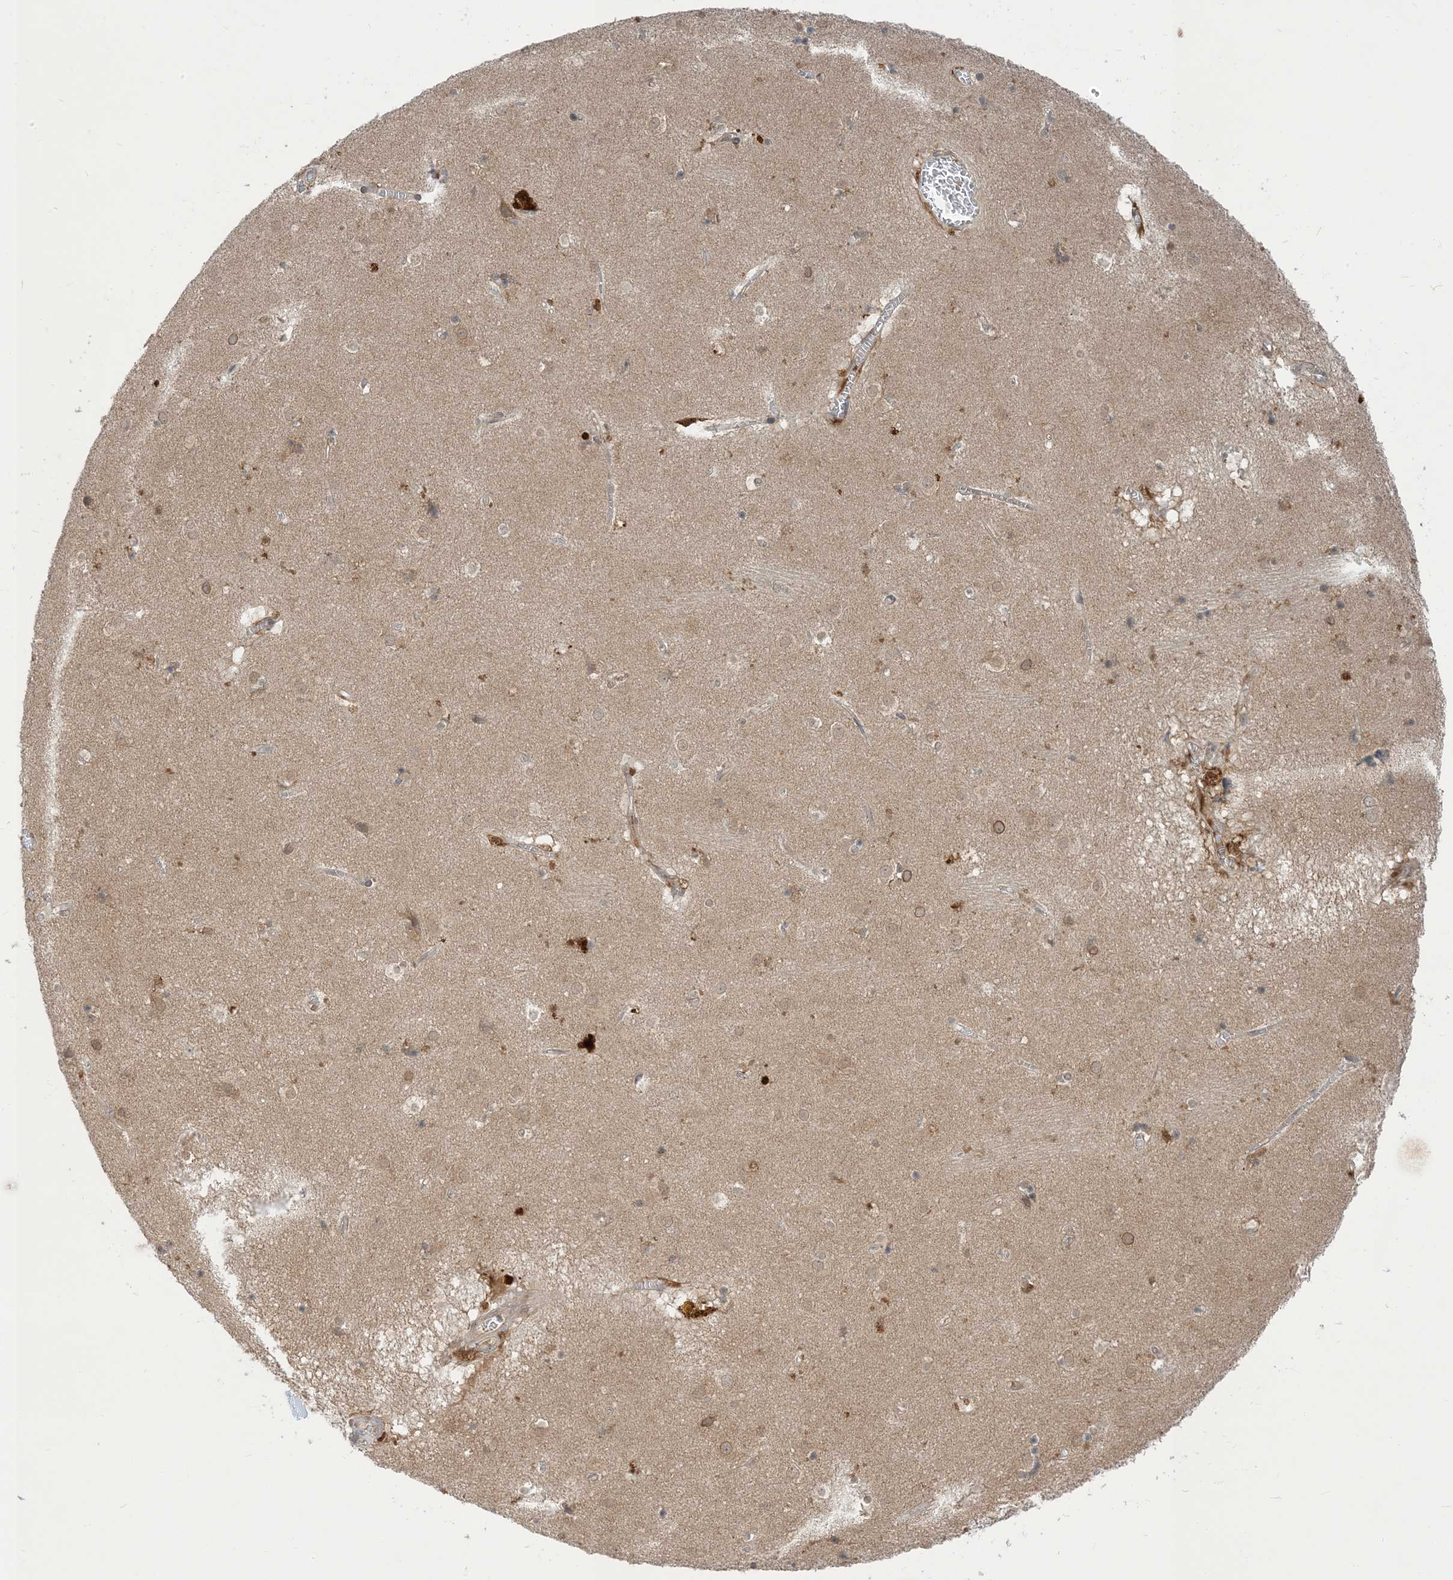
{"staining": {"intensity": "moderate", "quantity": "<25%", "location": "cytoplasmic/membranous,nuclear"}, "tissue": "caudate", "cell_type": "Glial cells", "image_type": "normal", "snomed": [{"axis": "morphology", "description": "Normal tissue, NOS"}, {"axis": "topography", "description": "Lateral ventricle wall"}], "caption": "An immunohistochemistry (IHC) micrograph of benign tissue is shown. Protein staining in brown highlights moderate cytoplasmic/membranous,nuclear positivity in caudate within glial cells.", "gene": "NAGK", "patient": {"sex": "male", "age": 70}}